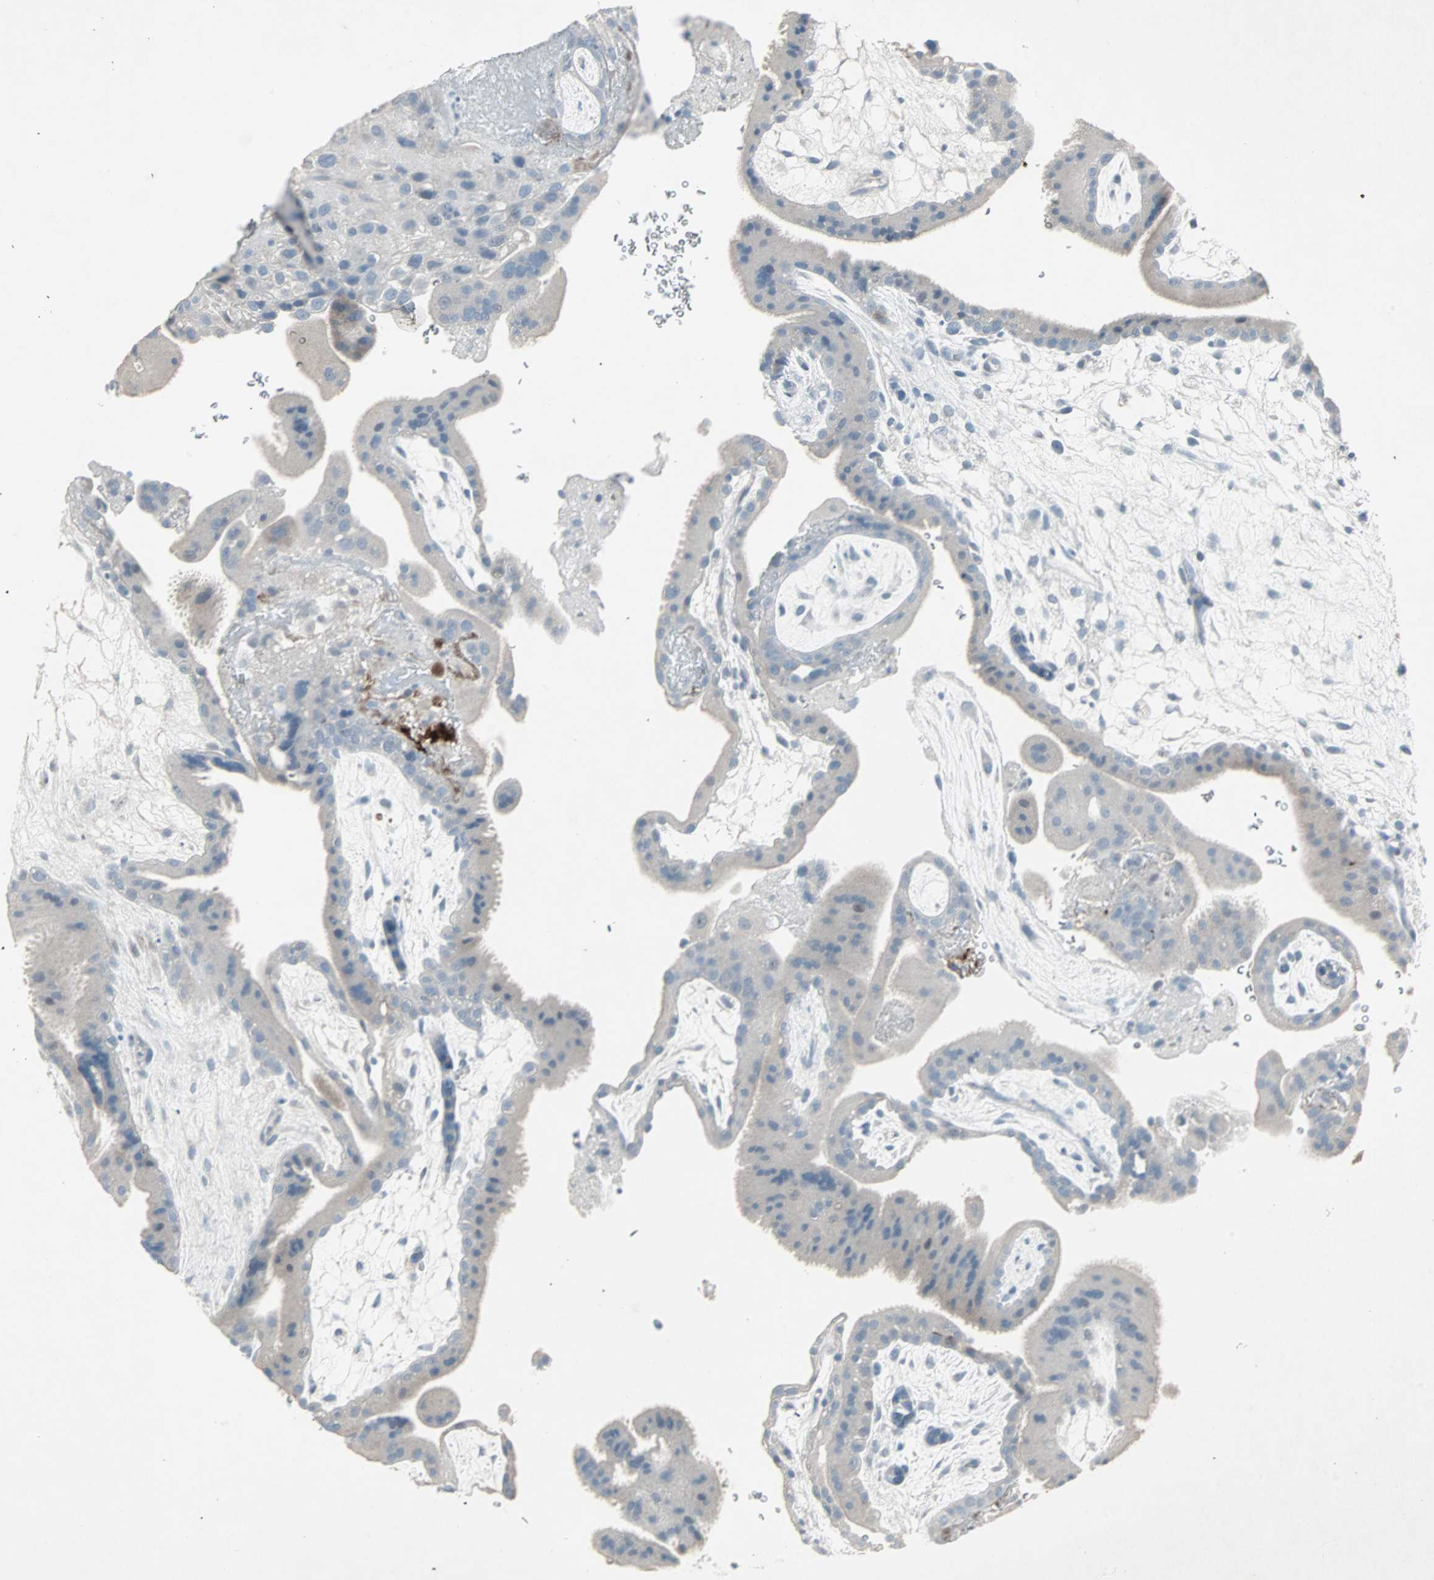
{"staining": {"intensity": "negative", "quantity": "none", "location": "none"}, "tissue": "placenta", "cell_type": "Decidual cells", "image_type": "normal", "snomed": [{"axis": "morphology", "description": "Normal tissue, NOS"}, {"axis": "topography", "description": "Placenta"}], "caption": "Decidual cells are negative for brown protein staining in normal placenta. (IHC, brightfield microscopy, high magnification).", "gene": "LANCL3", "patient": {"sex": "female", "age": 19}}